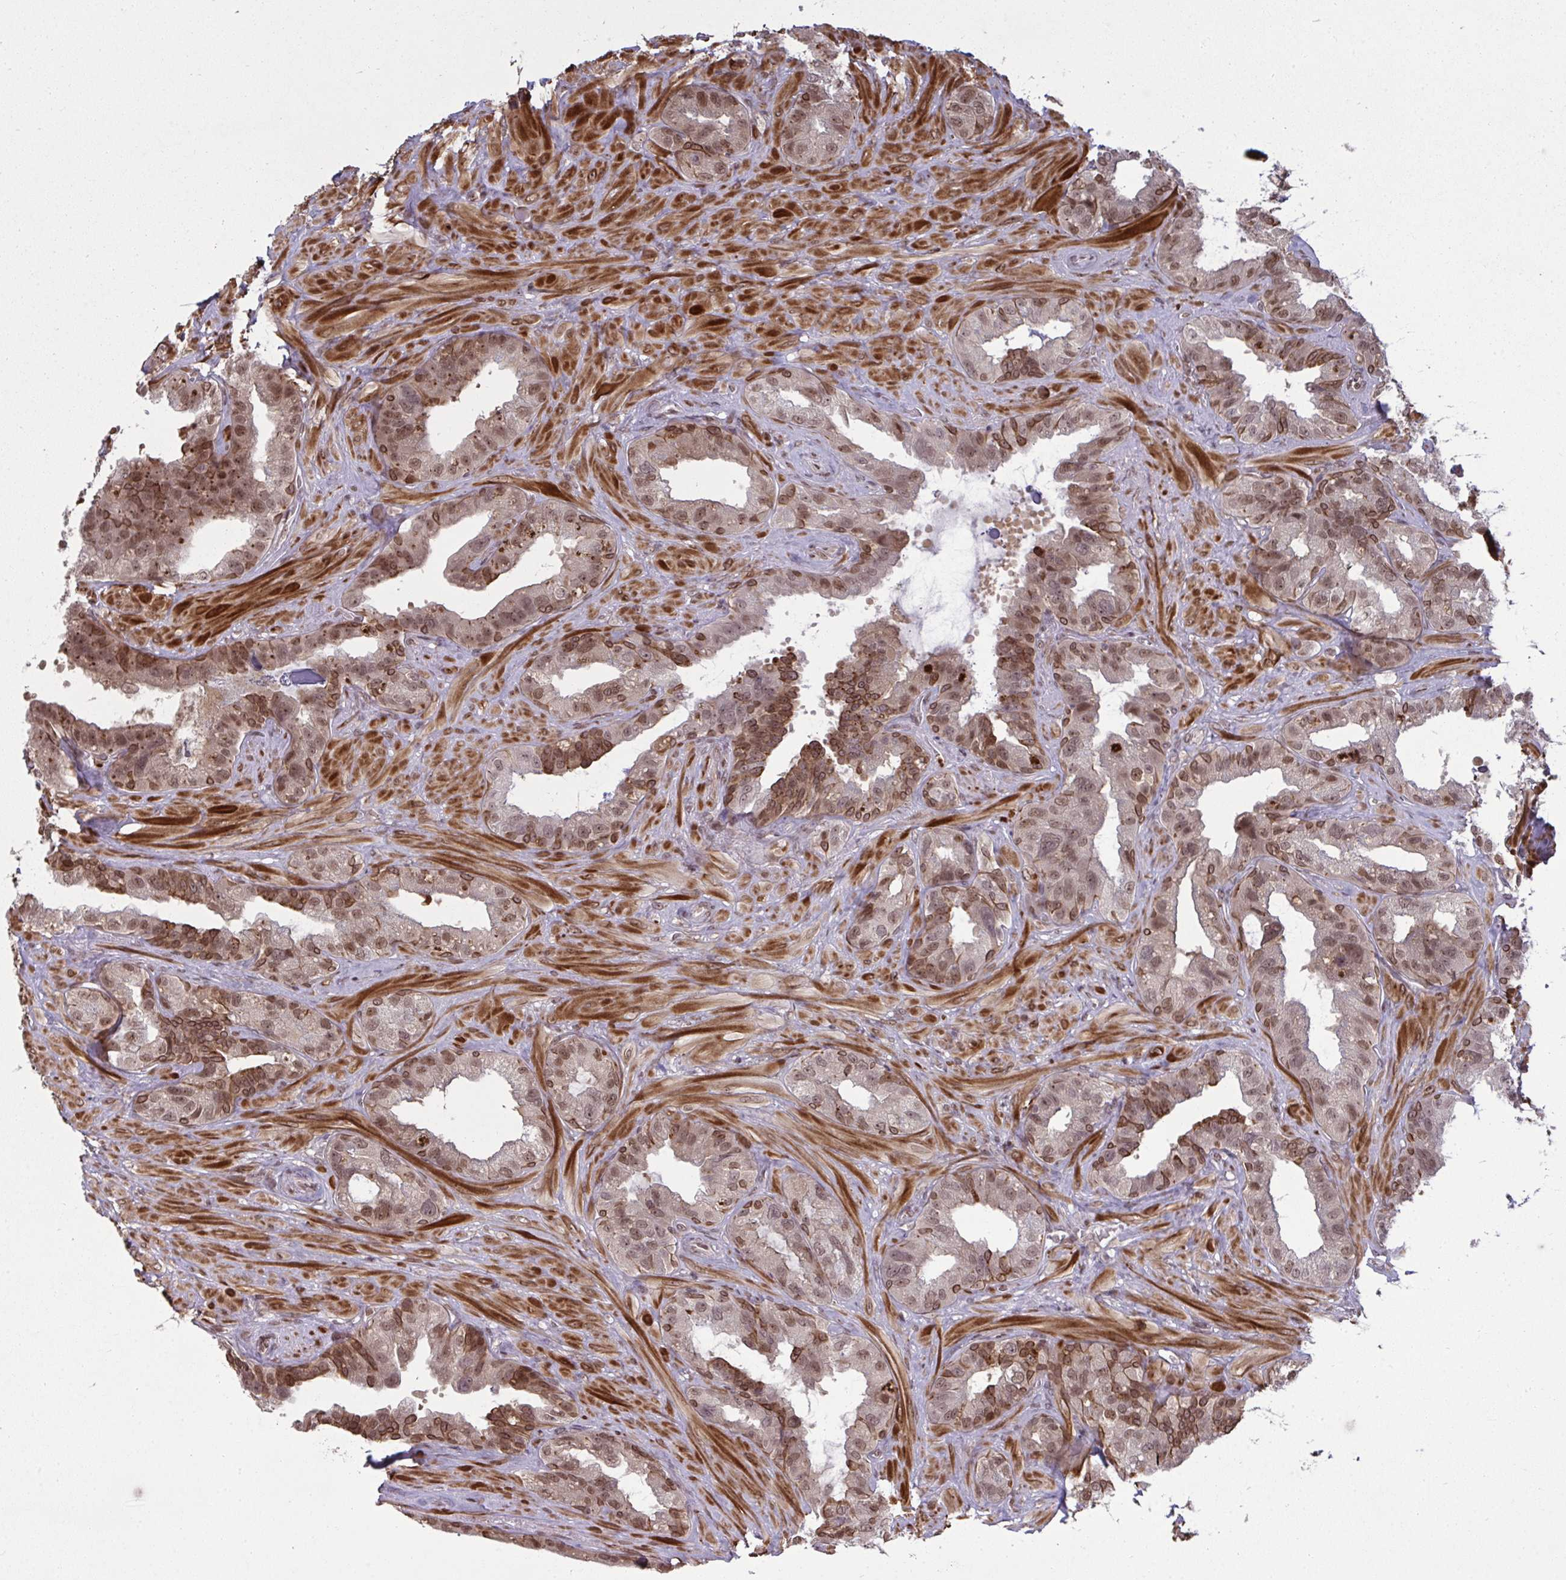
{"staining": {"intensity": "moderate", "quantity": ">75%", "location": "nuclear"}, "tissue": "seminal vesicle", "cell_type": "Glandular cells", "image_type": "normal", "snomed": [{"axis": "morphology", "description": "Normal tissue, NOS"}, {"axis": "topography", "description": "Seminal veicle"}, {"axis": "topography", "description": "Peripheral nerve tissue"}], "caption": "About >75% of glandular cells in benign human seminal vesicle display moderate nuclear protein positivity as visualized by brown immunohistochemical staining.", "gene": "UXT", "patient": {"sex": "male", "age": 76}}